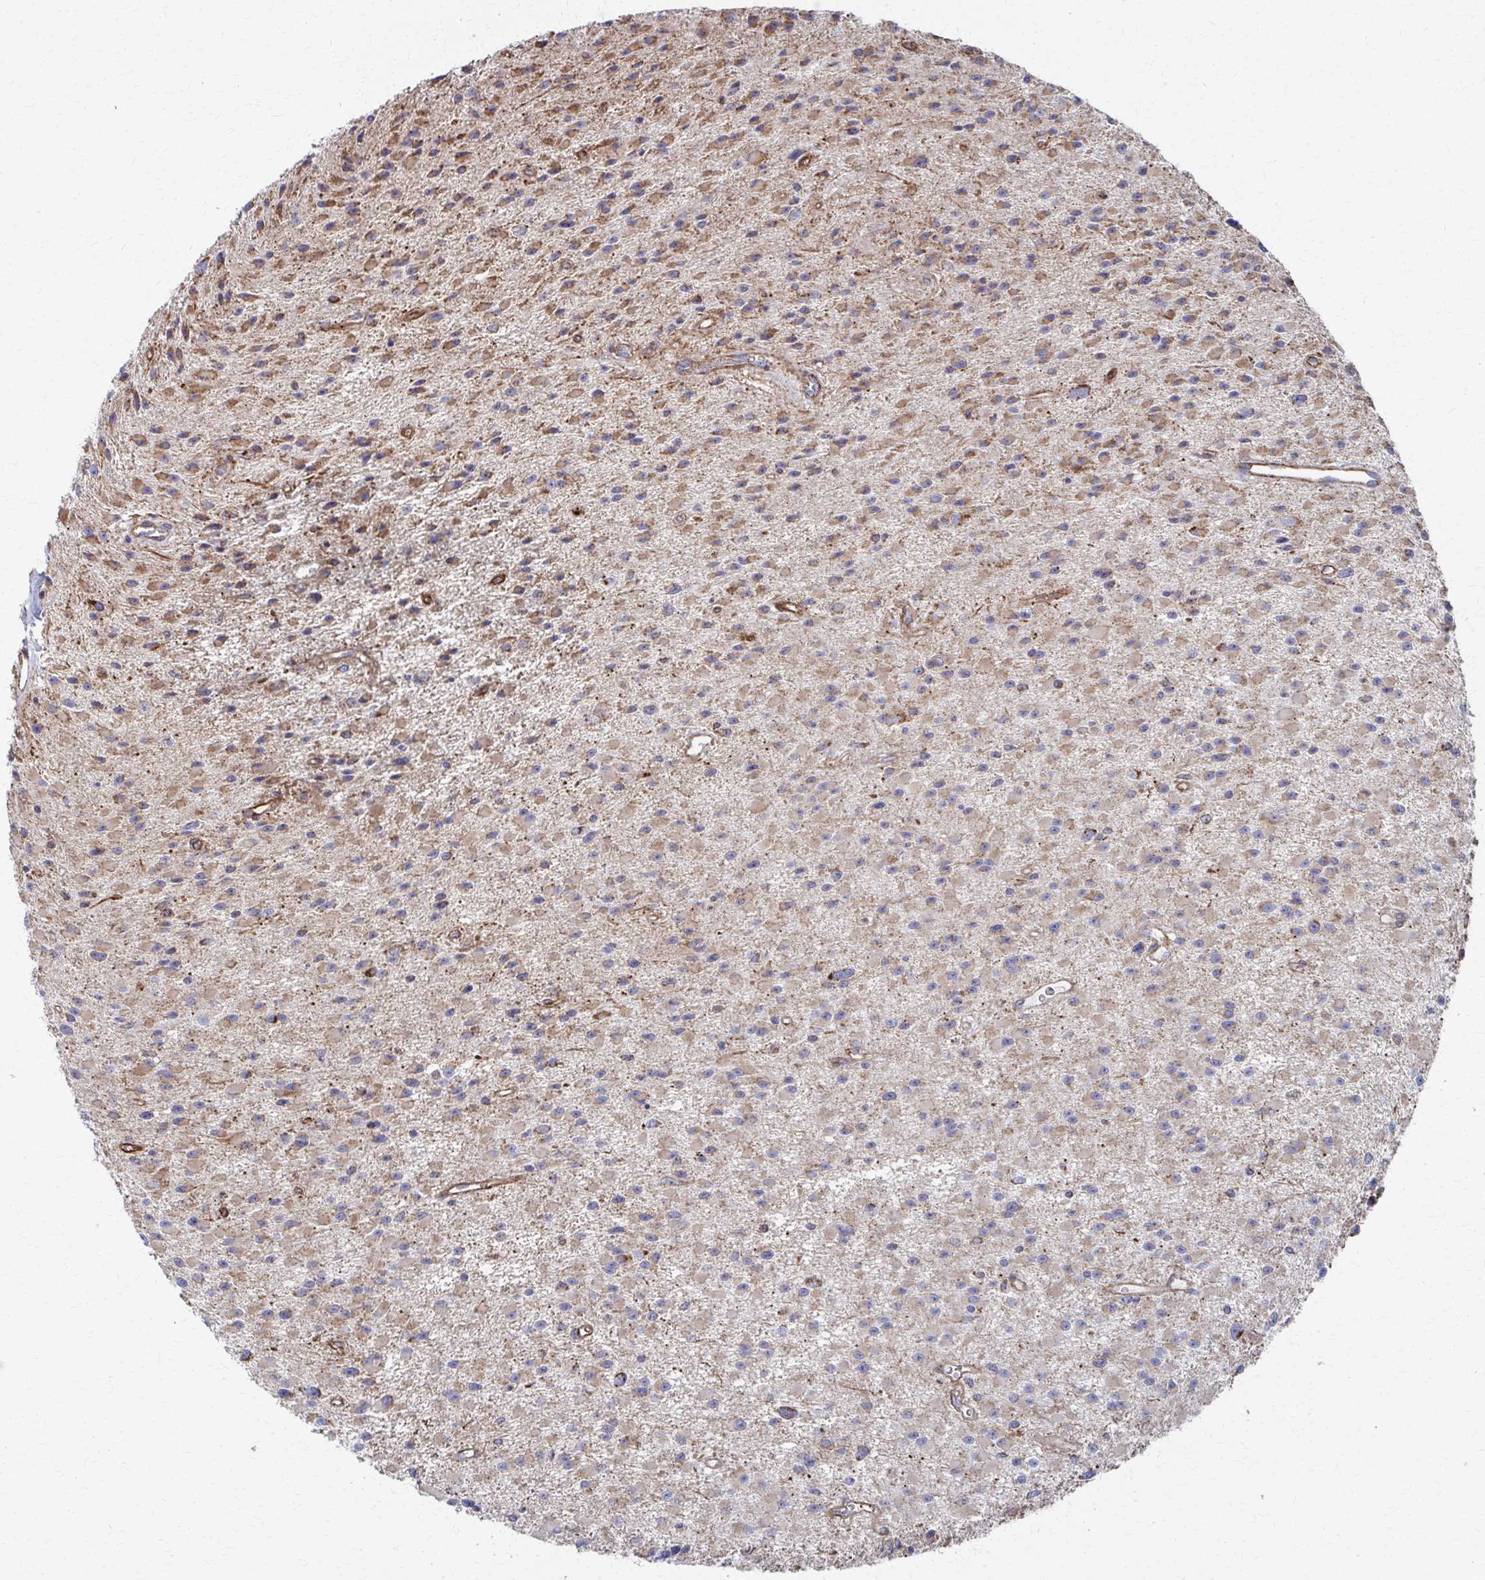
{"staining": {"intensity": "moderate", "quantity": "25%-75%", "location": "cytoplasmic/membranous"}, "tissue": "glioma", "cell_type": "Tumor cells", "image_type": "cancer", "snomed": [{"axis": "morphology", "description": "Glioma, malignant, High grade"}, {"axis": "topography", "description": "Brain"}], "caption": "A photomicrograph showing moderate cytoplasmic/membranous staining in about 25%-75% of tumor cells in high-grade glioma (malignant), as visualized by brown immunohistochemical staining.", "gene": "FAHD1", "patient": {"sex": "male", "age": 29}}